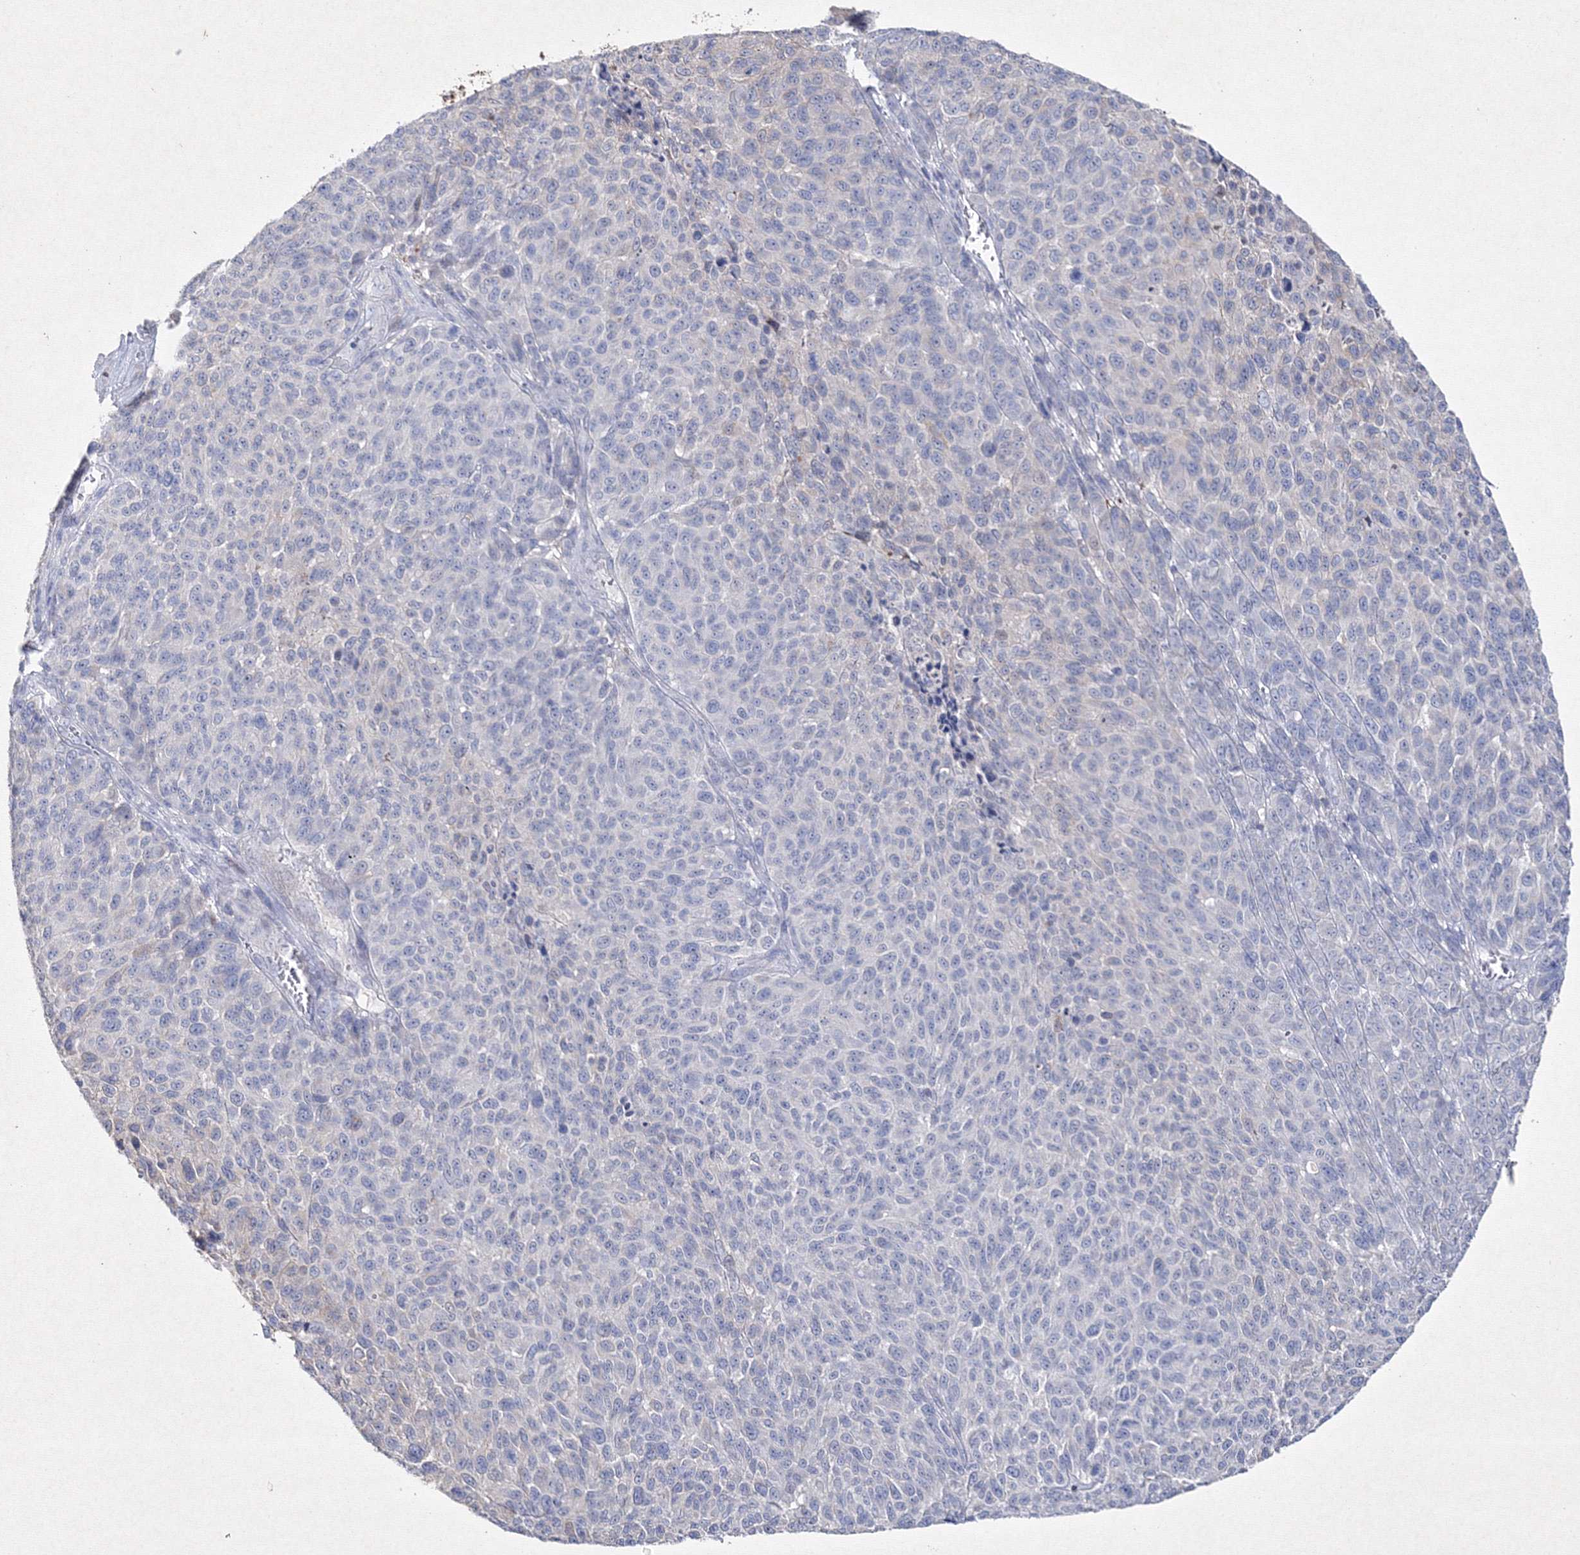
{"staining": {"intensity": "negative", "quantity": "none", "location": "none"}, "tissue": "melanoma", "cell_type": "Tumor cells", "image_type": "cancer", "snomed": [{"axis": "morphology", "description": "Malignant melanoma, NOS"}, {"axis": "topography", "description": "Skin"}], "caption": "Immunohistochemistry (IHC) of human melanoma exhibits no positivity in tumor cells.", "gene": "SMIM29", "patient": {"sex": "male", "age": 49}}